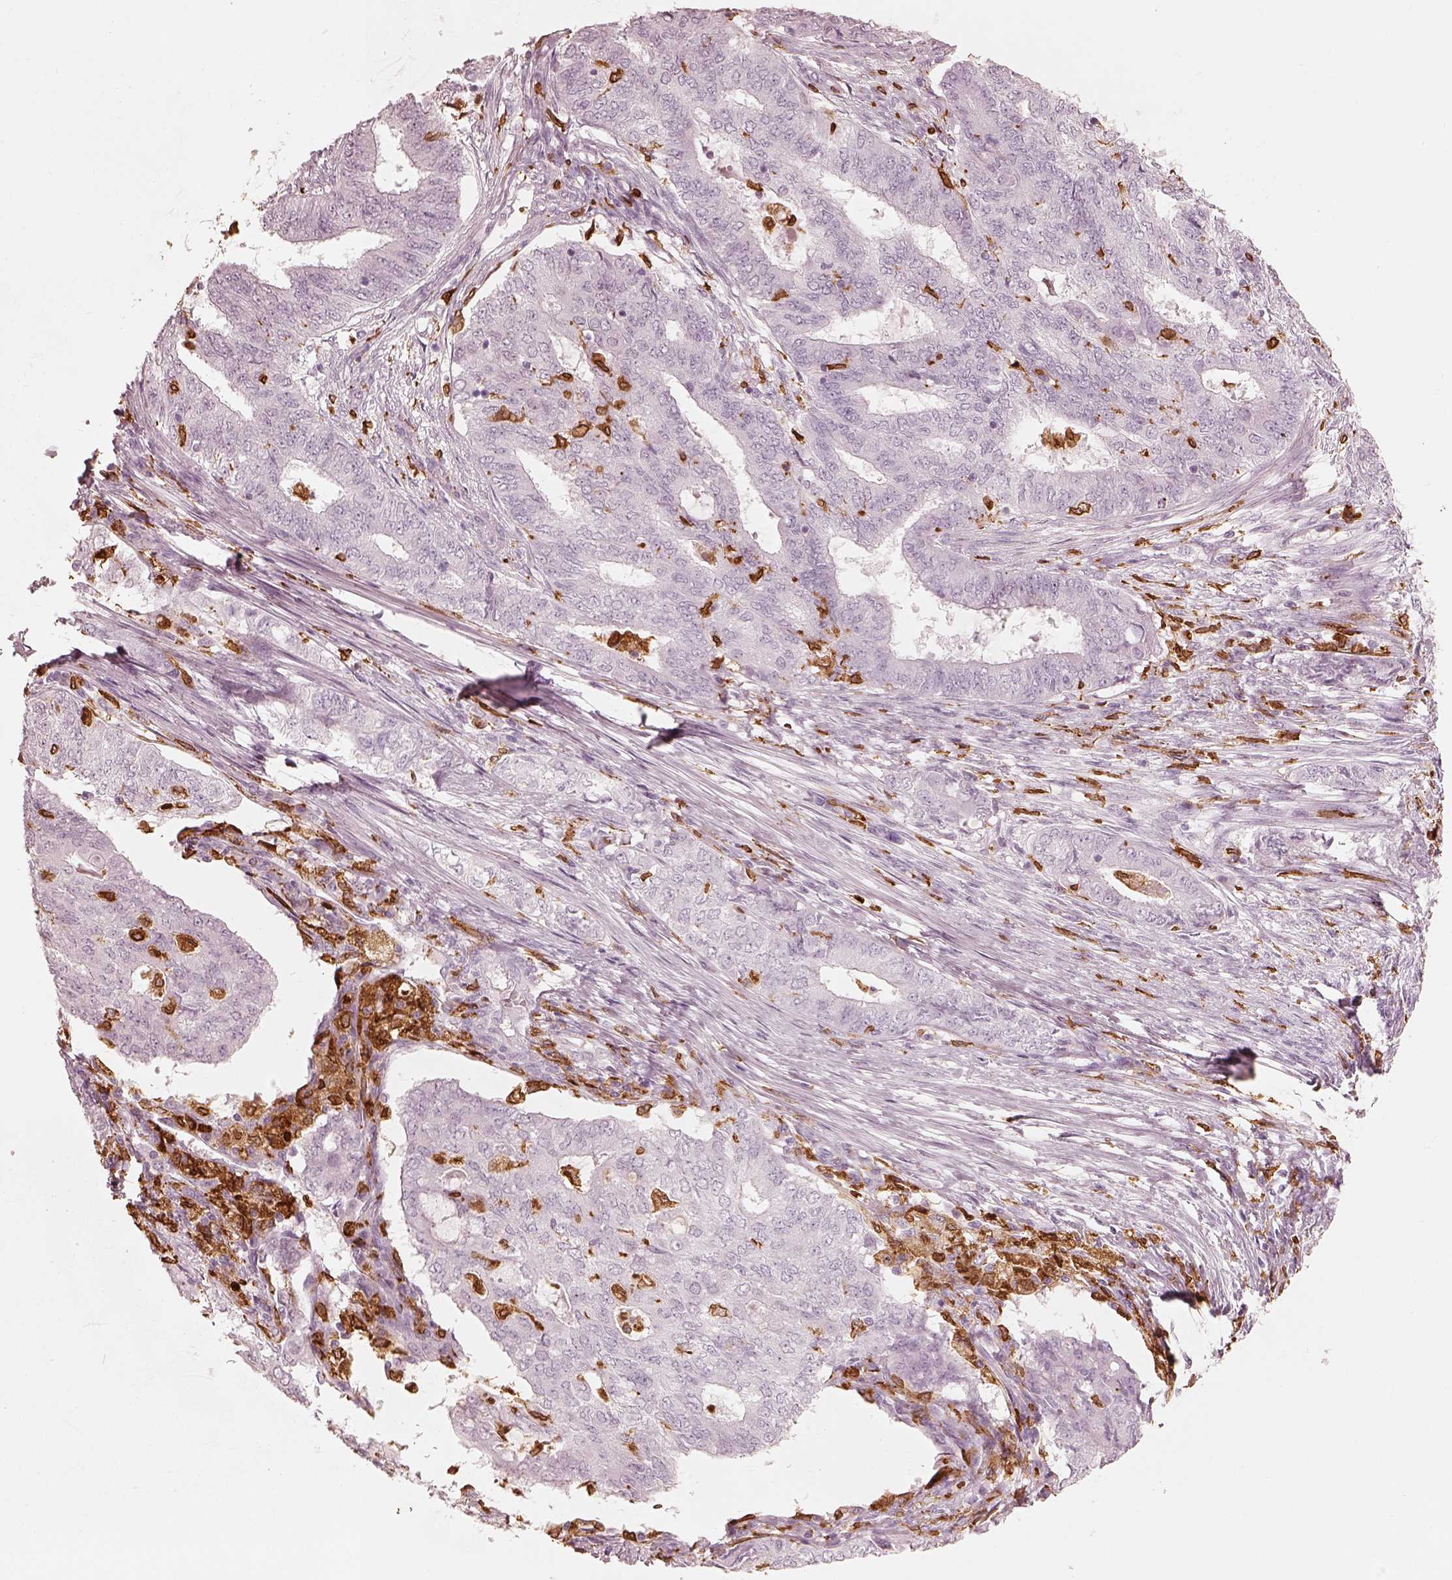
{"staining": {"intensity": "negative", "quantity": "none", "location": "none"}, "tissue": "endometrial cancer", "cell_type": "Tumor cells", "image_type": "cancer", "snomed": [{"axis": "morphology", "description": "Adenocarcinoma, NOS"}, {"axis": "topography", "description": "Endometrium"}], "caption": "Endometrial cancer stained for a protein using immunohistochemistry displays no staining tumor cells.", "gene": "ALOX5", "patient": {"sex": "female", "age": 62}}